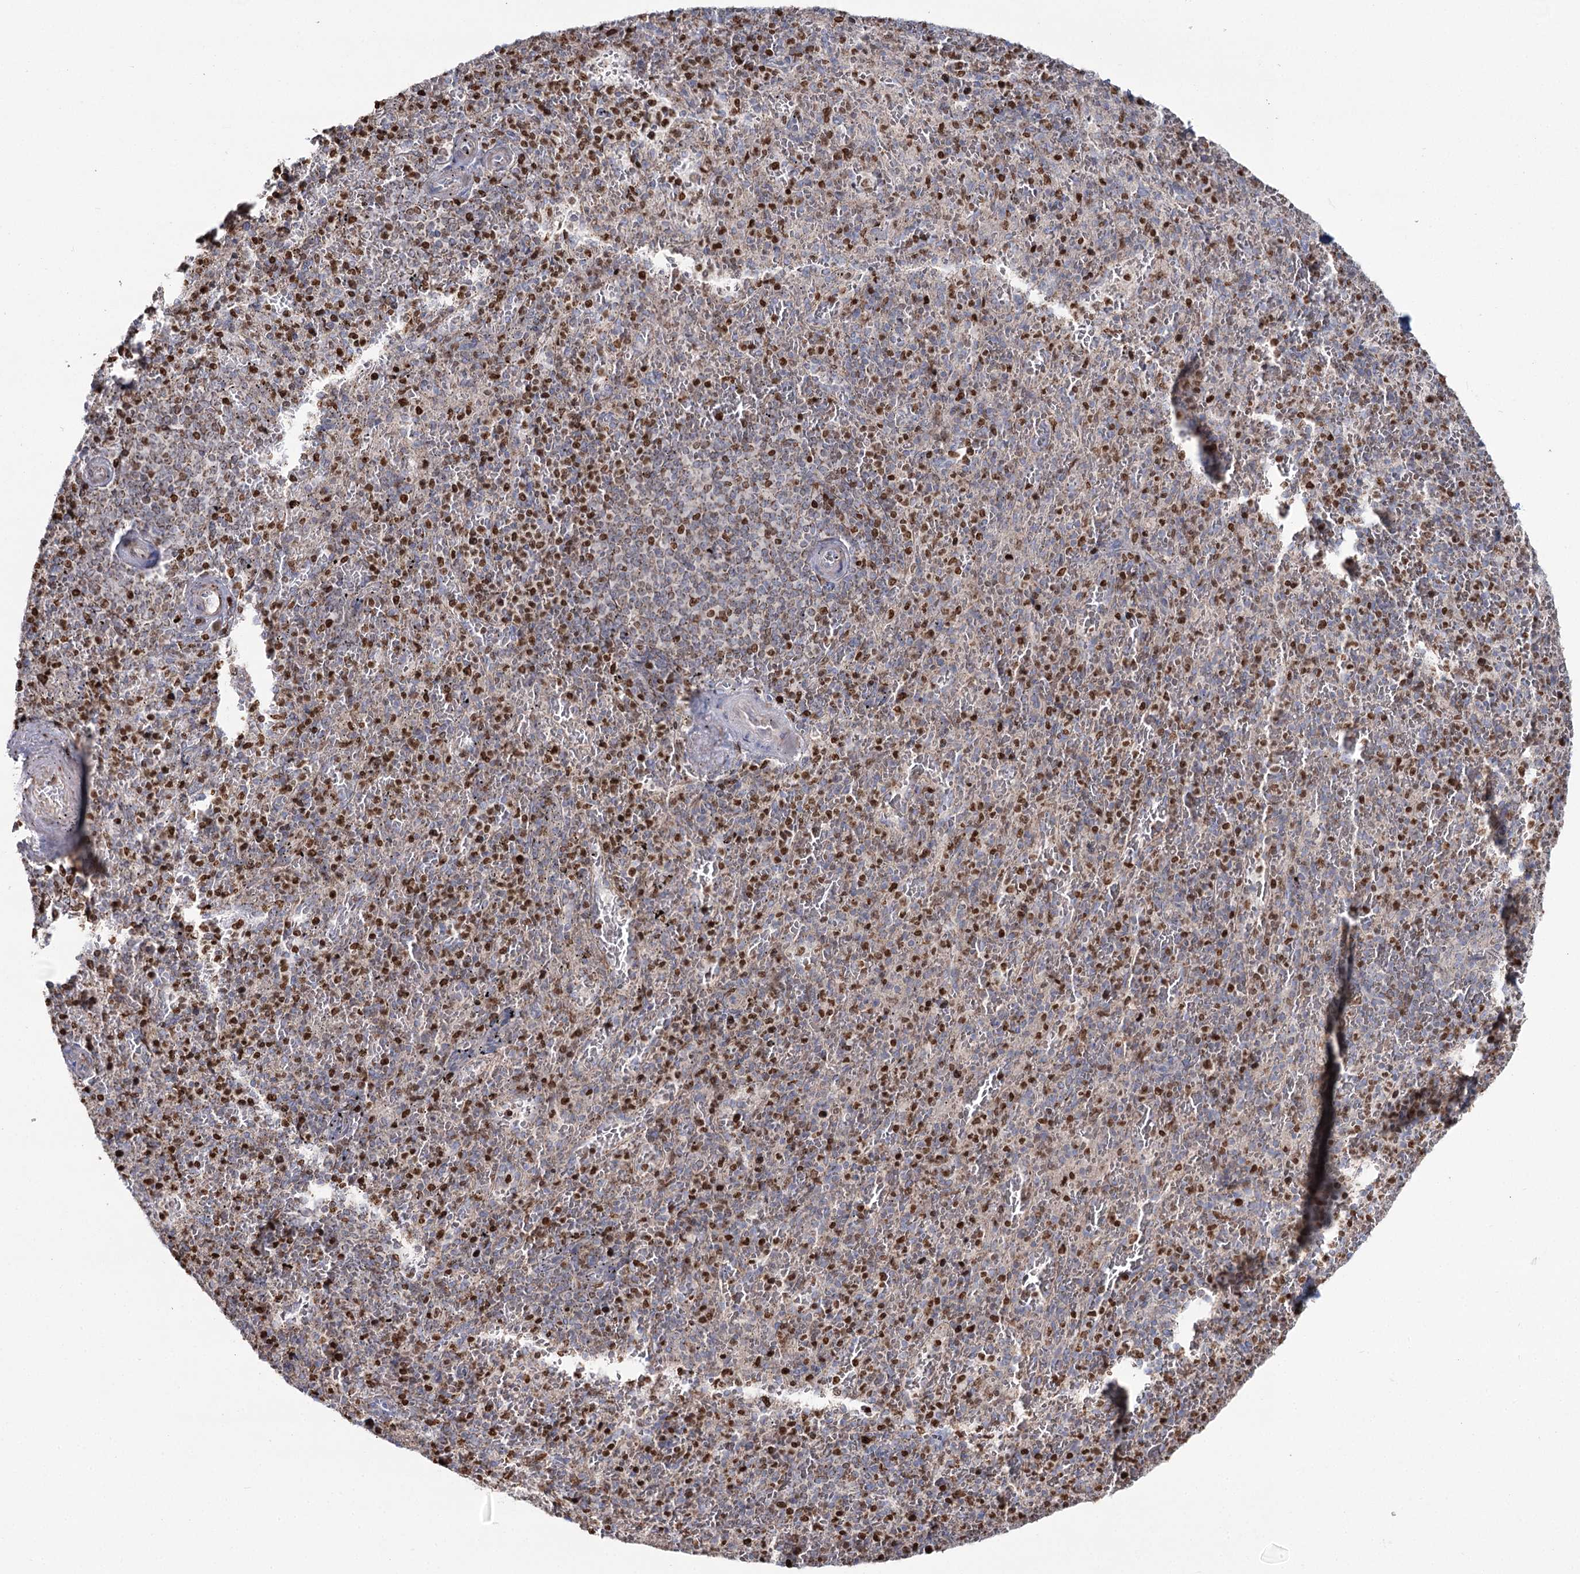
{"staining": {"intensity": "moderate", "quantity": "25%-75%", "location": "nuclear"}, "tissue": "spleen", "cell_type": "Cells in red pulp", "image_type": "normal", "snomed": [{"axis": "morphology", "description": "Normal tissue, NOS"}, {"axis": "topography", "description": "Spleen"}], "caption": "DAB immunohistochemical staining of benign human spleen demonstrates moderate nuclear protein positivity in approximately 25%-75% of cells in red pulp.", "gene": "PDHX", "patient": {"sex": "male", "age": 82}}